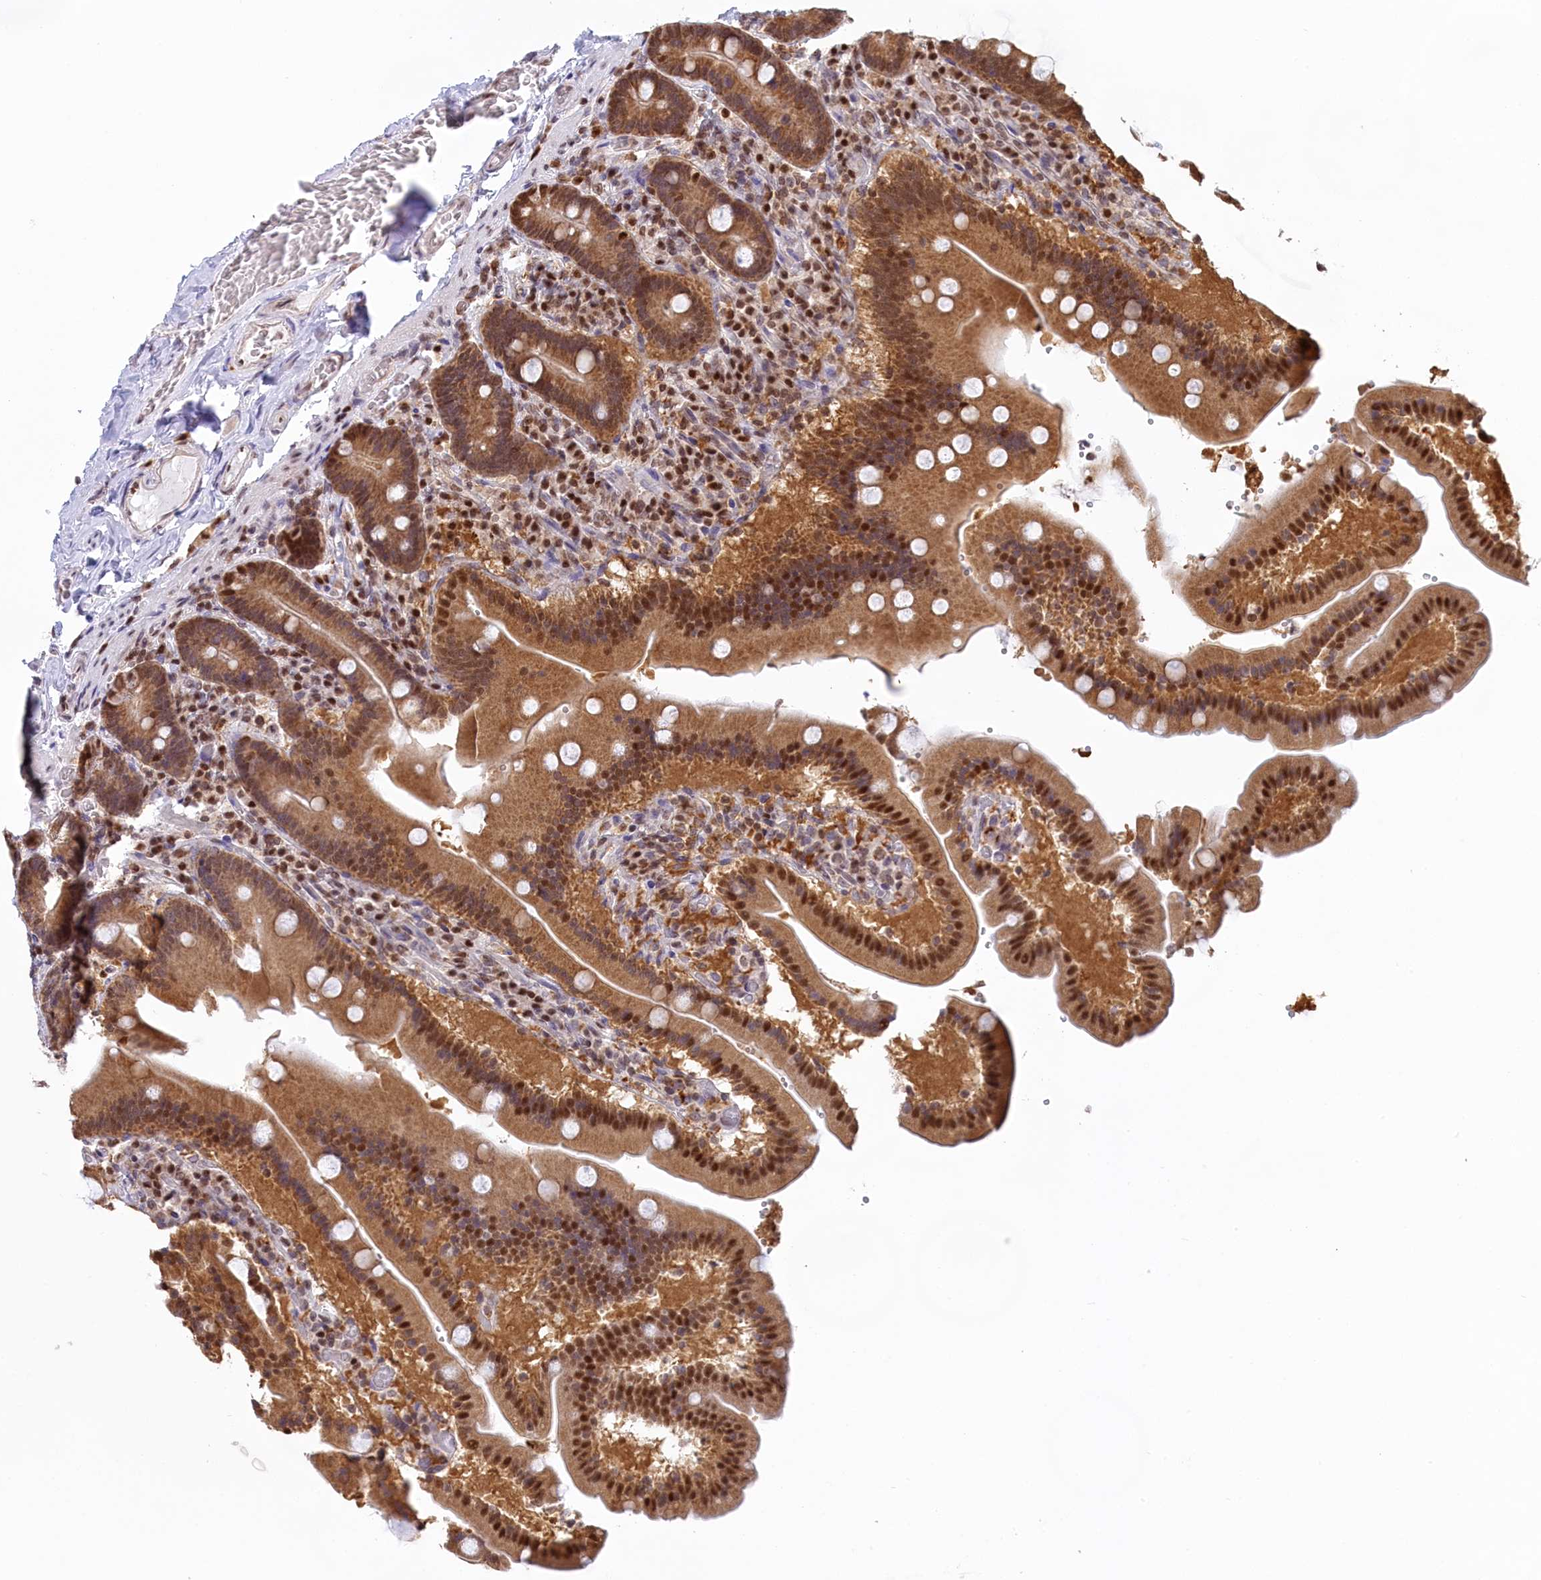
{"staining": {"intensity": "moderate", "quantity": ">75%", "location": "cytoplasmic/membranous,nuclear"}, "tissue": "duodenum", "cell_type": "Glandular cells", "image_type": "normal", "snomed": [{"axis": "morphology", "description": "Normal tissue, NOS"}, {"axis": "topography", "description": "Duodenum"}], "caption": "Immunohistochemistry staining of unremarkable duodenum, which displays medium levels of moderate cytoplasmic/membranous,nuclear expression in approximately >75% of glandular cells indicating moderate cytoplasmic/membranous,nuclear protein expression. The staining was performed using DAB (brown) for protein detection and nuclei were counterstained in hematoxylin (blue).", "gene": "IZUMO2", "patient": {"sex": "female", "age": 62}}